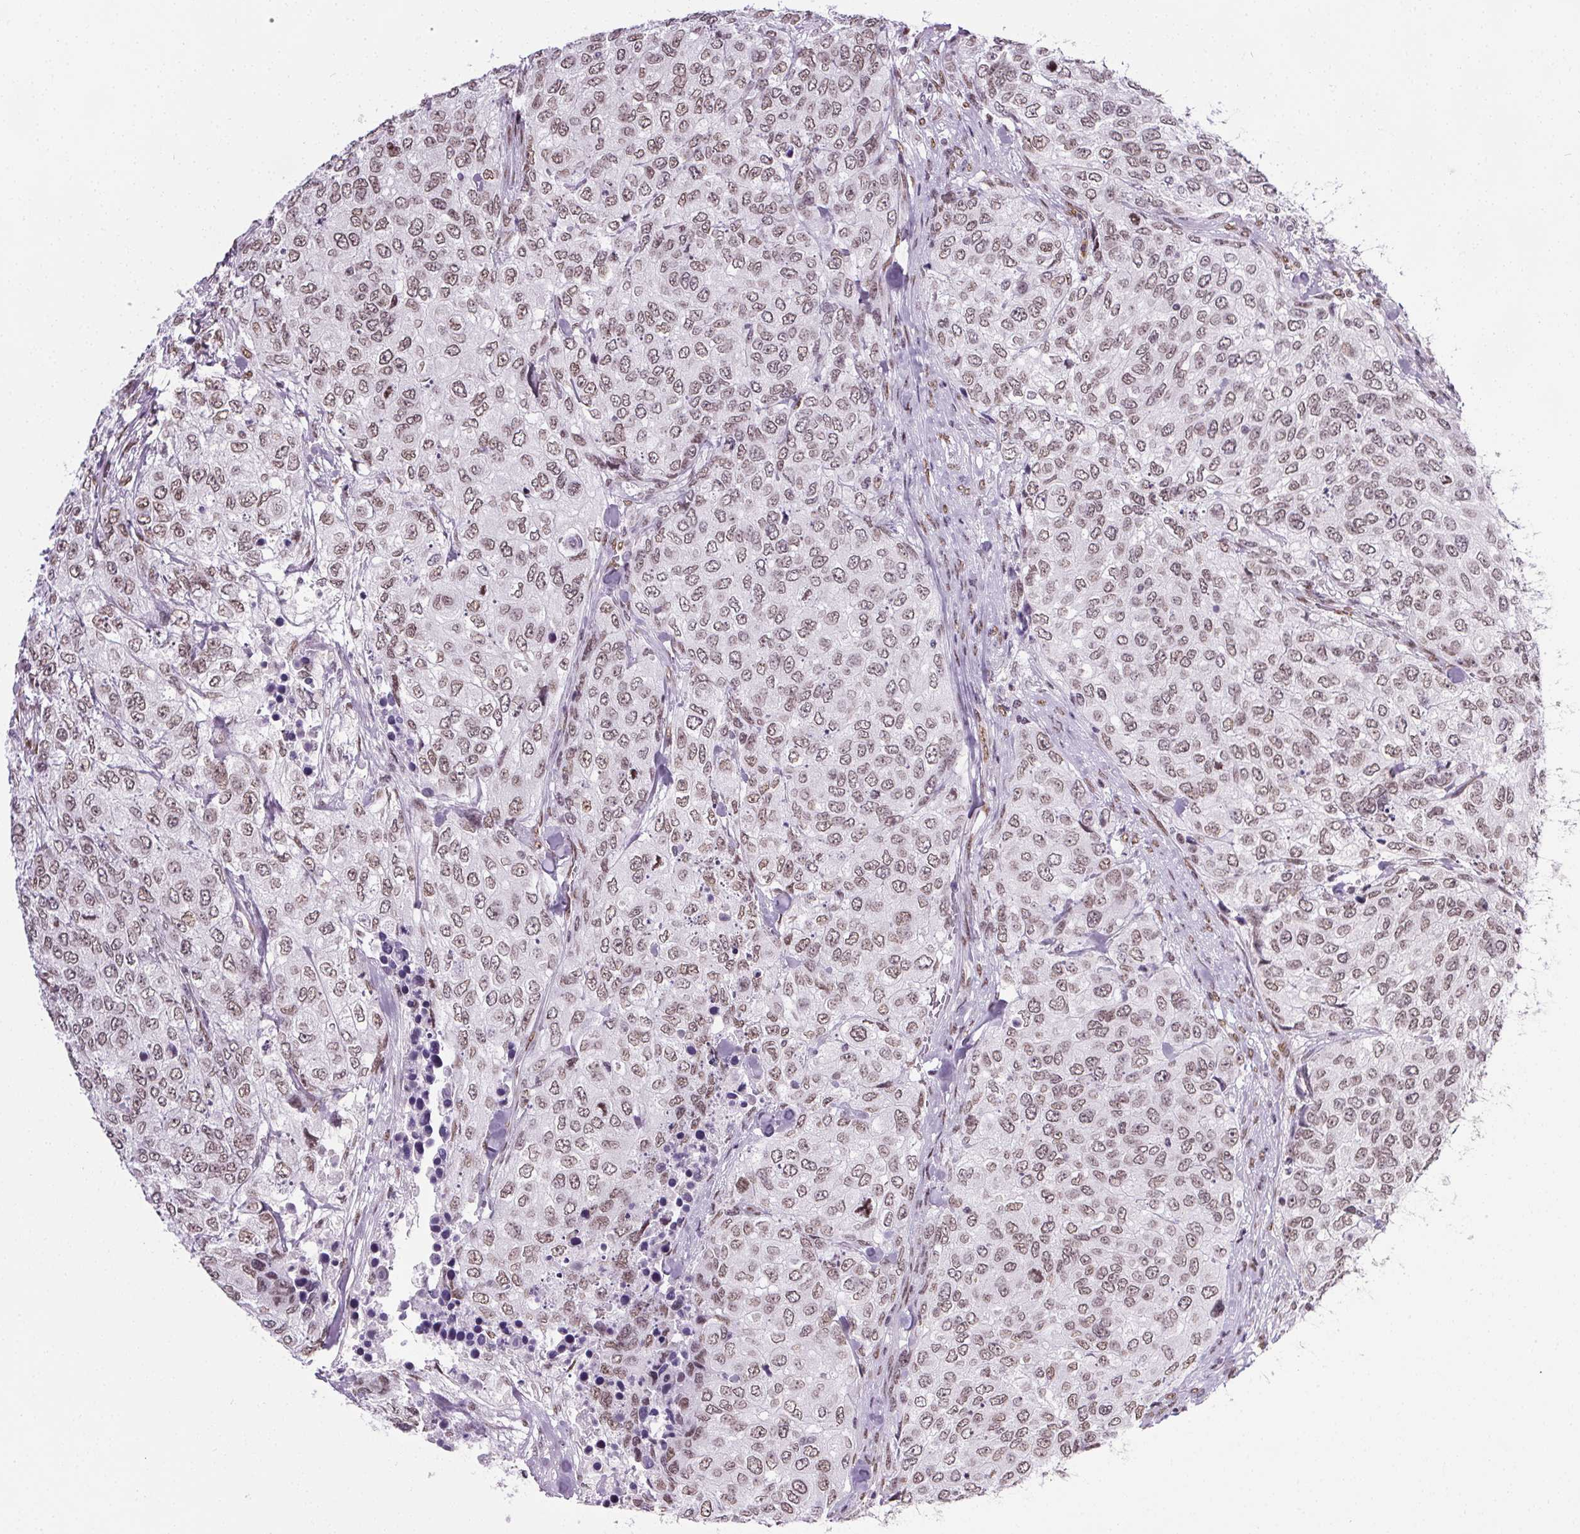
{"staining": {"intensity": "moderate", "quantity": ">75%", "location": "nuclear"}, "tissue": "urothelial cancer", "cell_type": "Tumor cells", "image_type": "cancer", "snomed": [{"axis": "morphology", "description": "Urothelial carcinoma, High grade"}, {"axis": "topography", "description": "Urinary bladder"}], "caption": "Human urothelial cancer stained for a protein (brown) displays moderate nuclear positive expression in approximately >75% of tumor cells.", "gene": "GP6", "patient": {"sex": "female", "age": 78}}